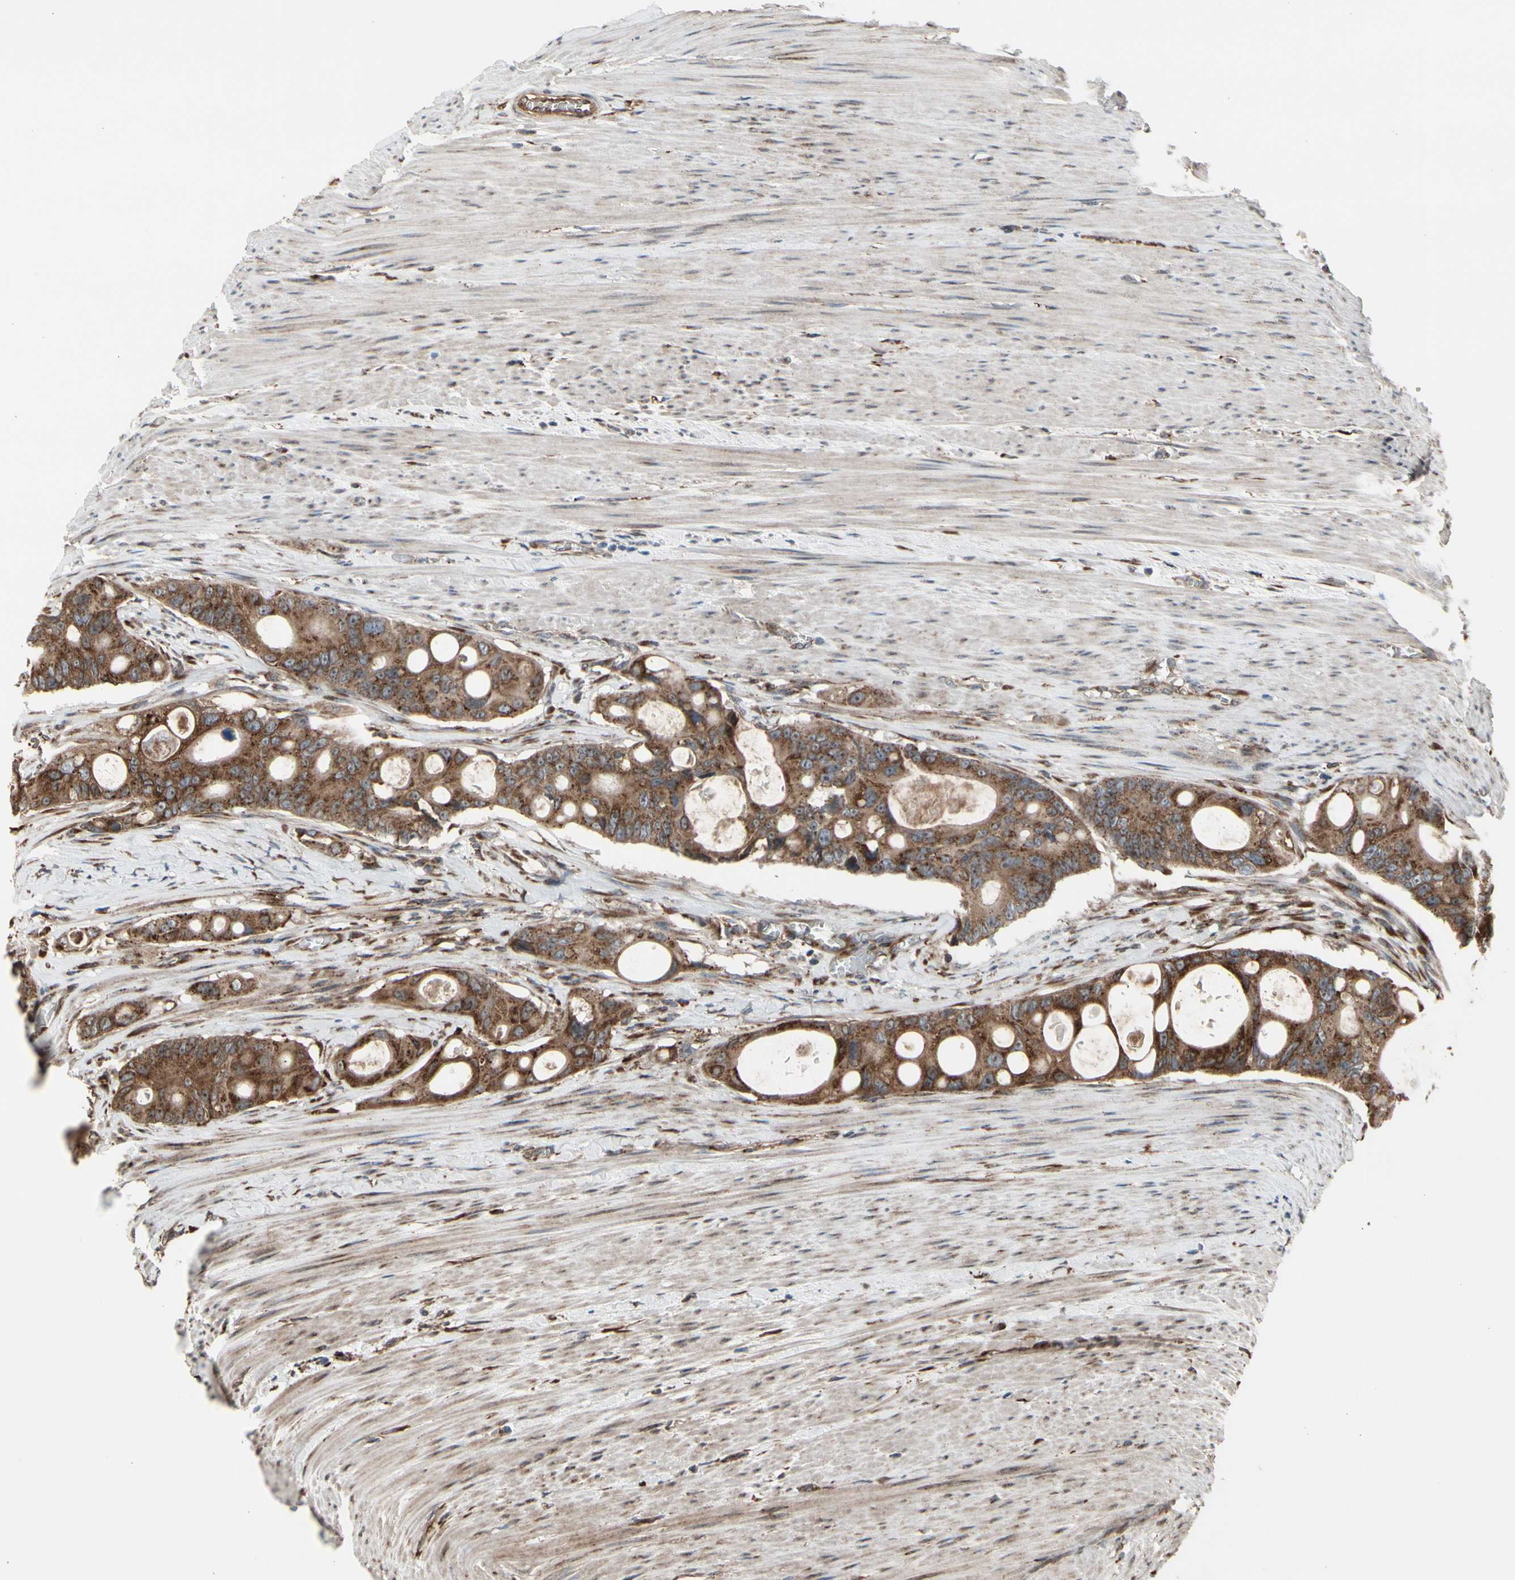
{"staining": {"intensity": "strong", "quantity": ">75%", "location": "cytoplasmic/membranous,nuclear"}, "tissue": "colorectal cancer", "cell_type": "Tumor cells", "image_type": "cancer", "snomed": [{"axis": "morphology", "description": "Adenocarcinoma, NOS"}, {"axis": "topography", "description": "Colon"}], "caption": "The immunohistochemical stain labels strong cytoplasmic/membranous and nuclear positivity in tumor cells of colorectal adenocarcinoma tissue.", "gene": "SLC39A9", "patient": {"sex": "female", "age": 57}}